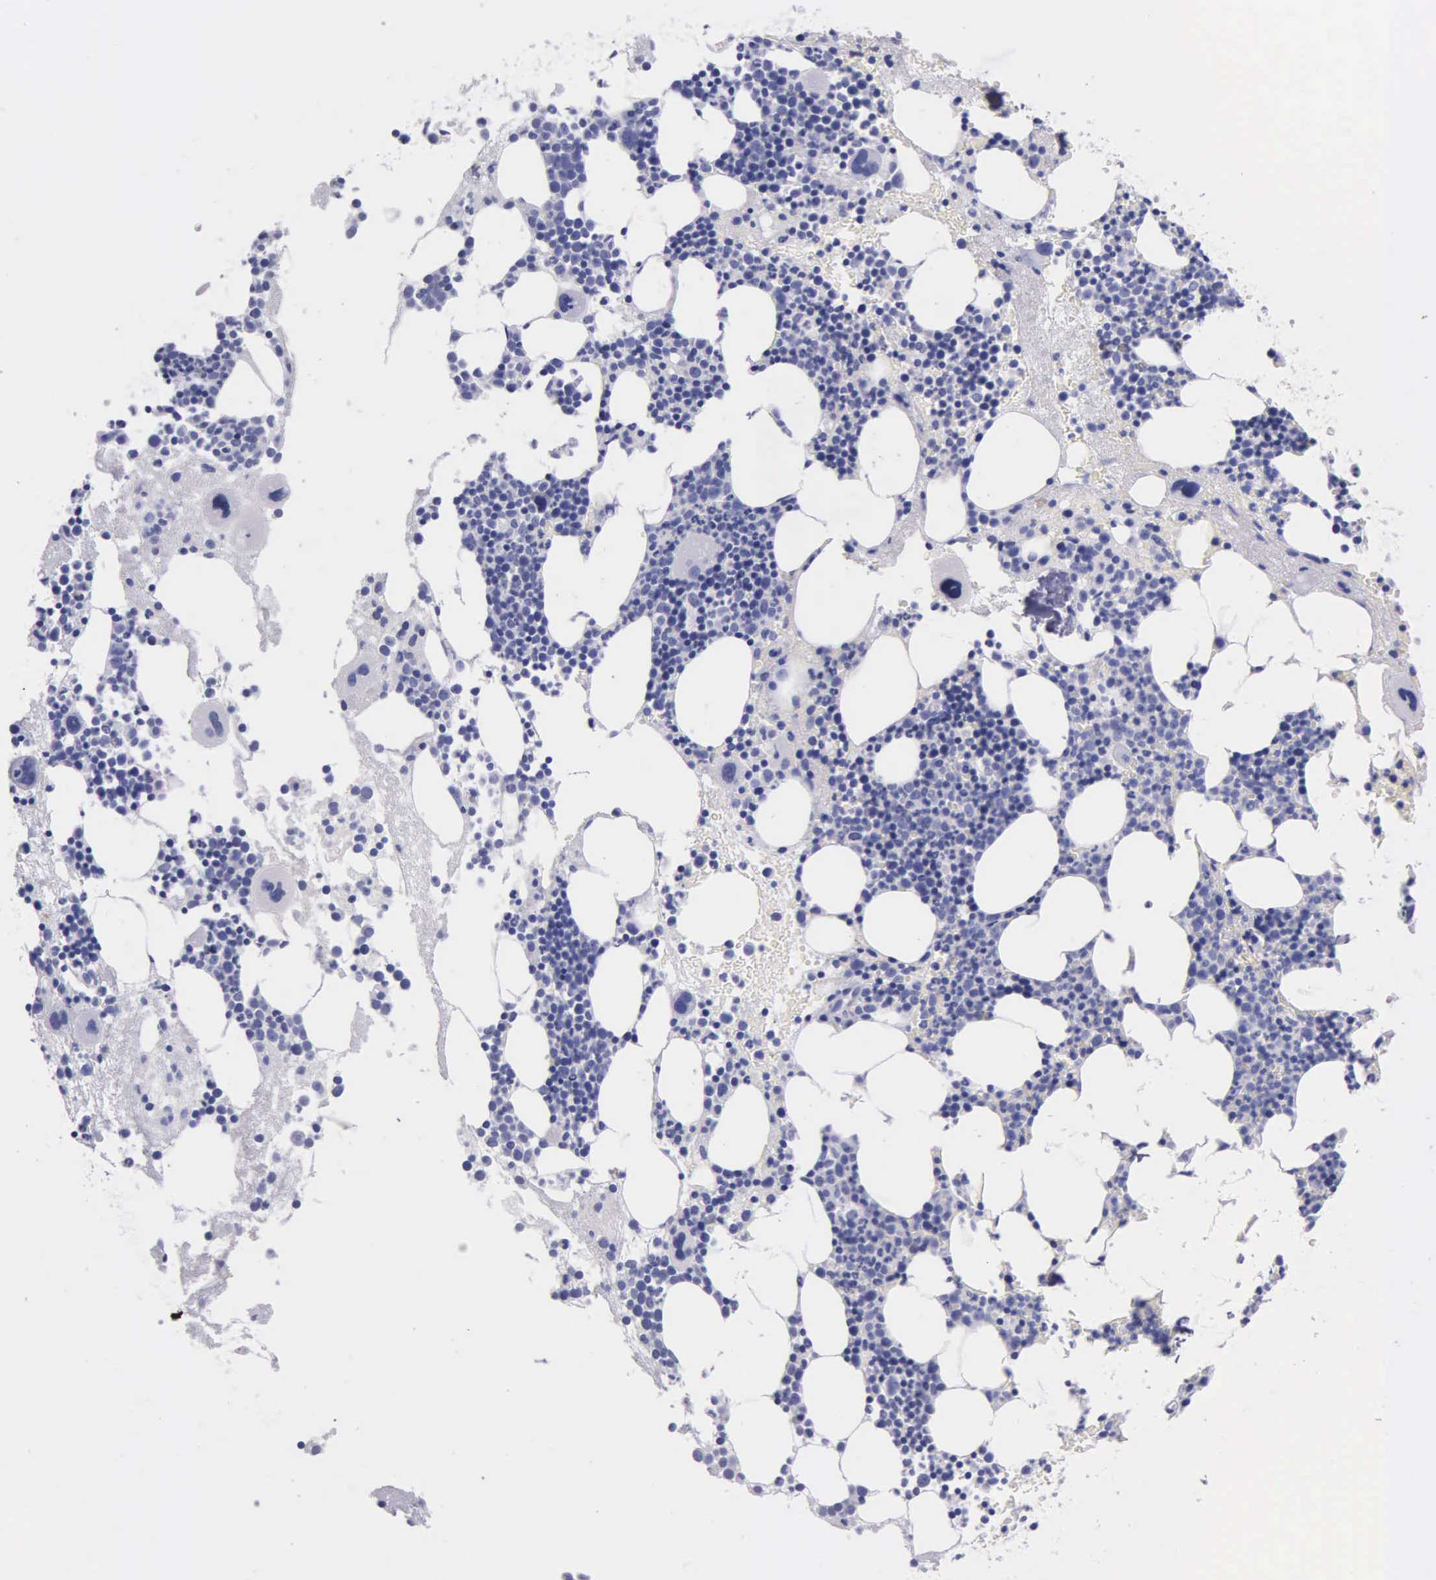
{"staining": {"intensity": "negative", "quantity": "none", "location": "none"}, "tissue": "bone marrow", "cell_type": "Hematopoietic cells", "image_type": "normal", "snomed": [{"axis": "morphology", "description": "Normal tissue, NOS"}, {"axis": "topography", "description": "Bone marrow"}], "caption": "IHC micrograph of unremarkable human bone marrow stained for a protein (brown), which demonstrates no positivity in hematopoietic cells.", "gene": "GSTT2B", "patient": {"sex": "male", "age": 75}}